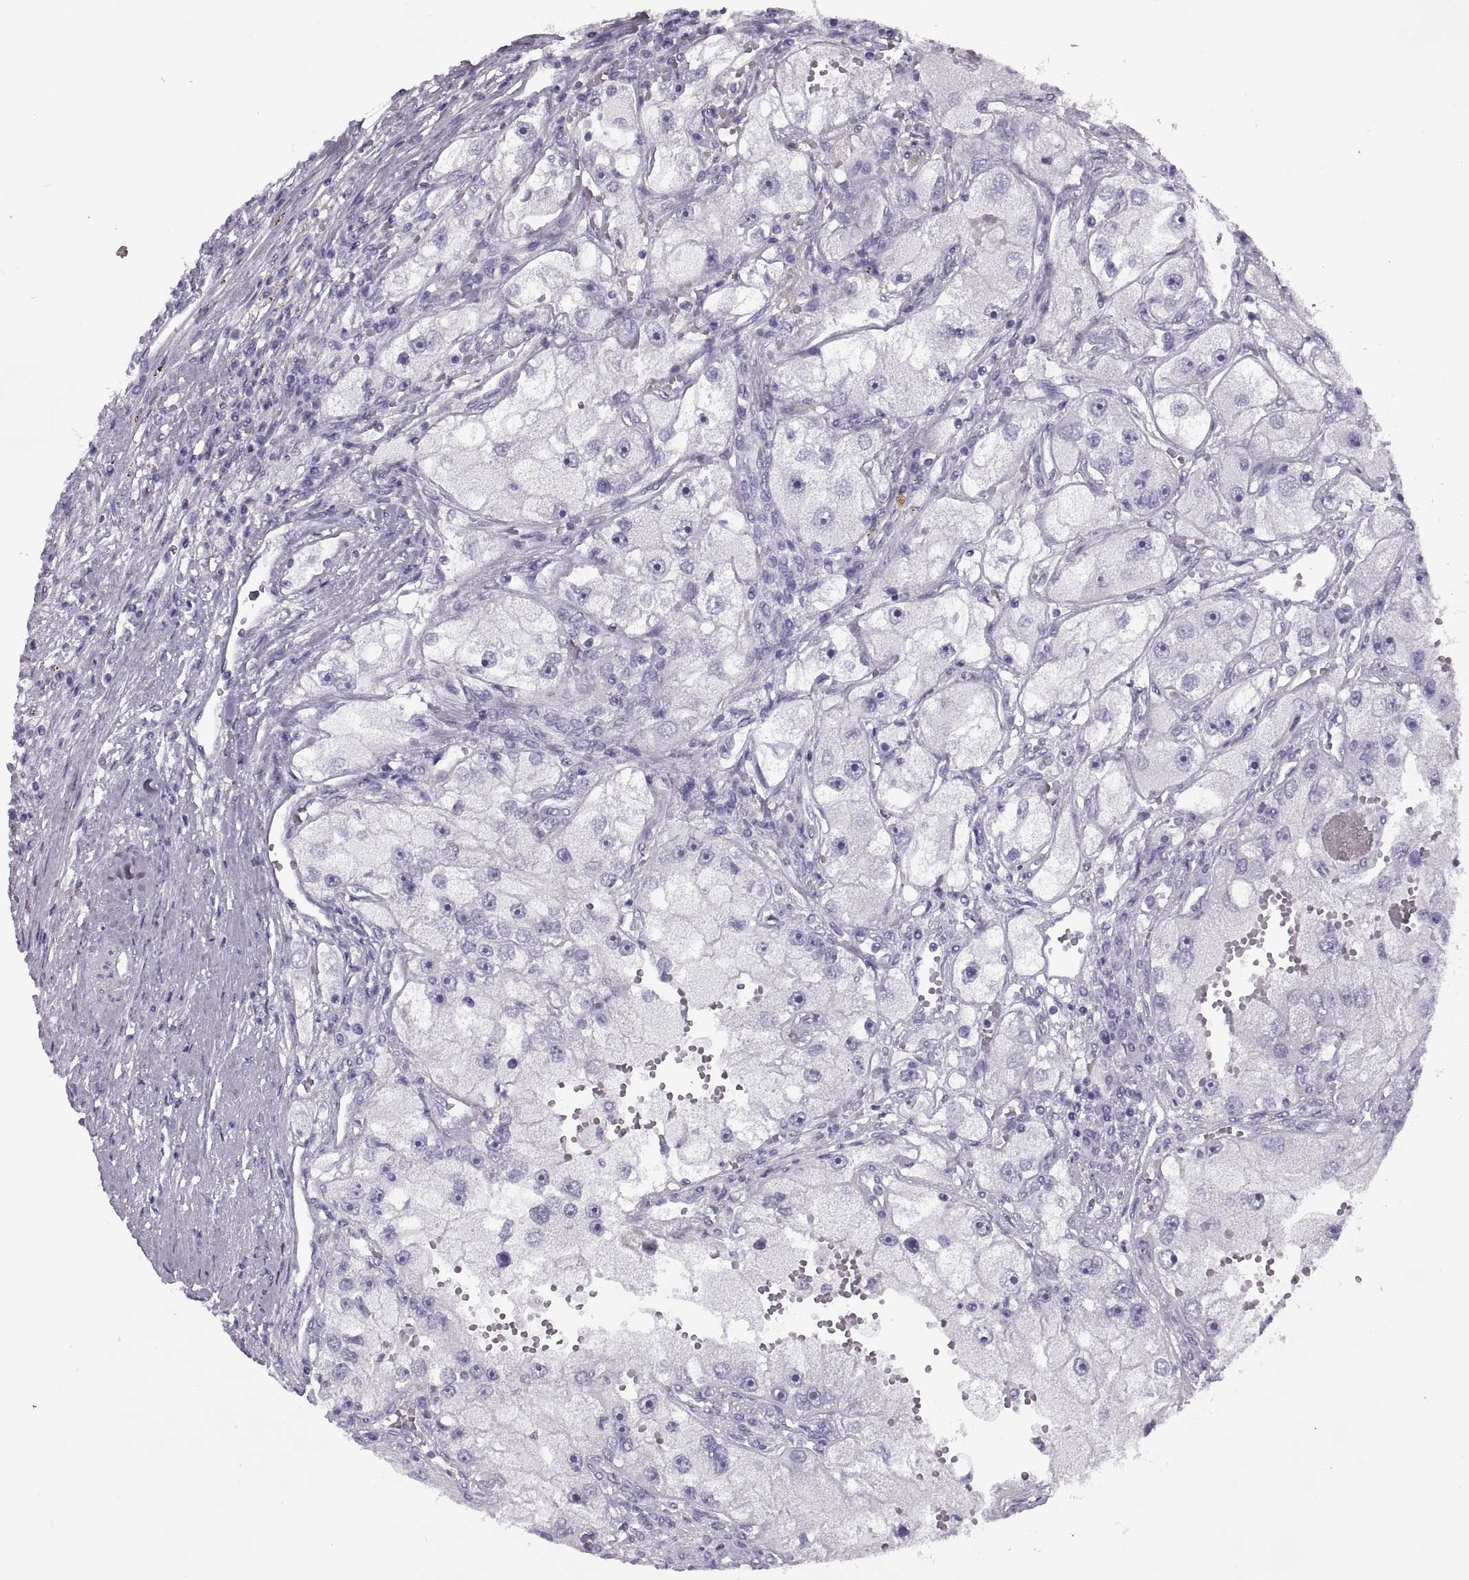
{"staining": {"intensity": "negative", "quantity": "none", "location": "none"}, "tissue": "renal cancer", "cell_type": "Tumor cells", "image_type": "cancer", "snomed": [{"axis": "morphology", "description": "Adenocarcinoma, NOS"}, {"axis": "topography", "description": "Kidney"}], "caption": "Immunohistochemistry of renal adenocarcinoma demonstrates no positivity in tumor cells.", "gene": "RLBP1", "patient": {"sex": "male", "age": 63}}